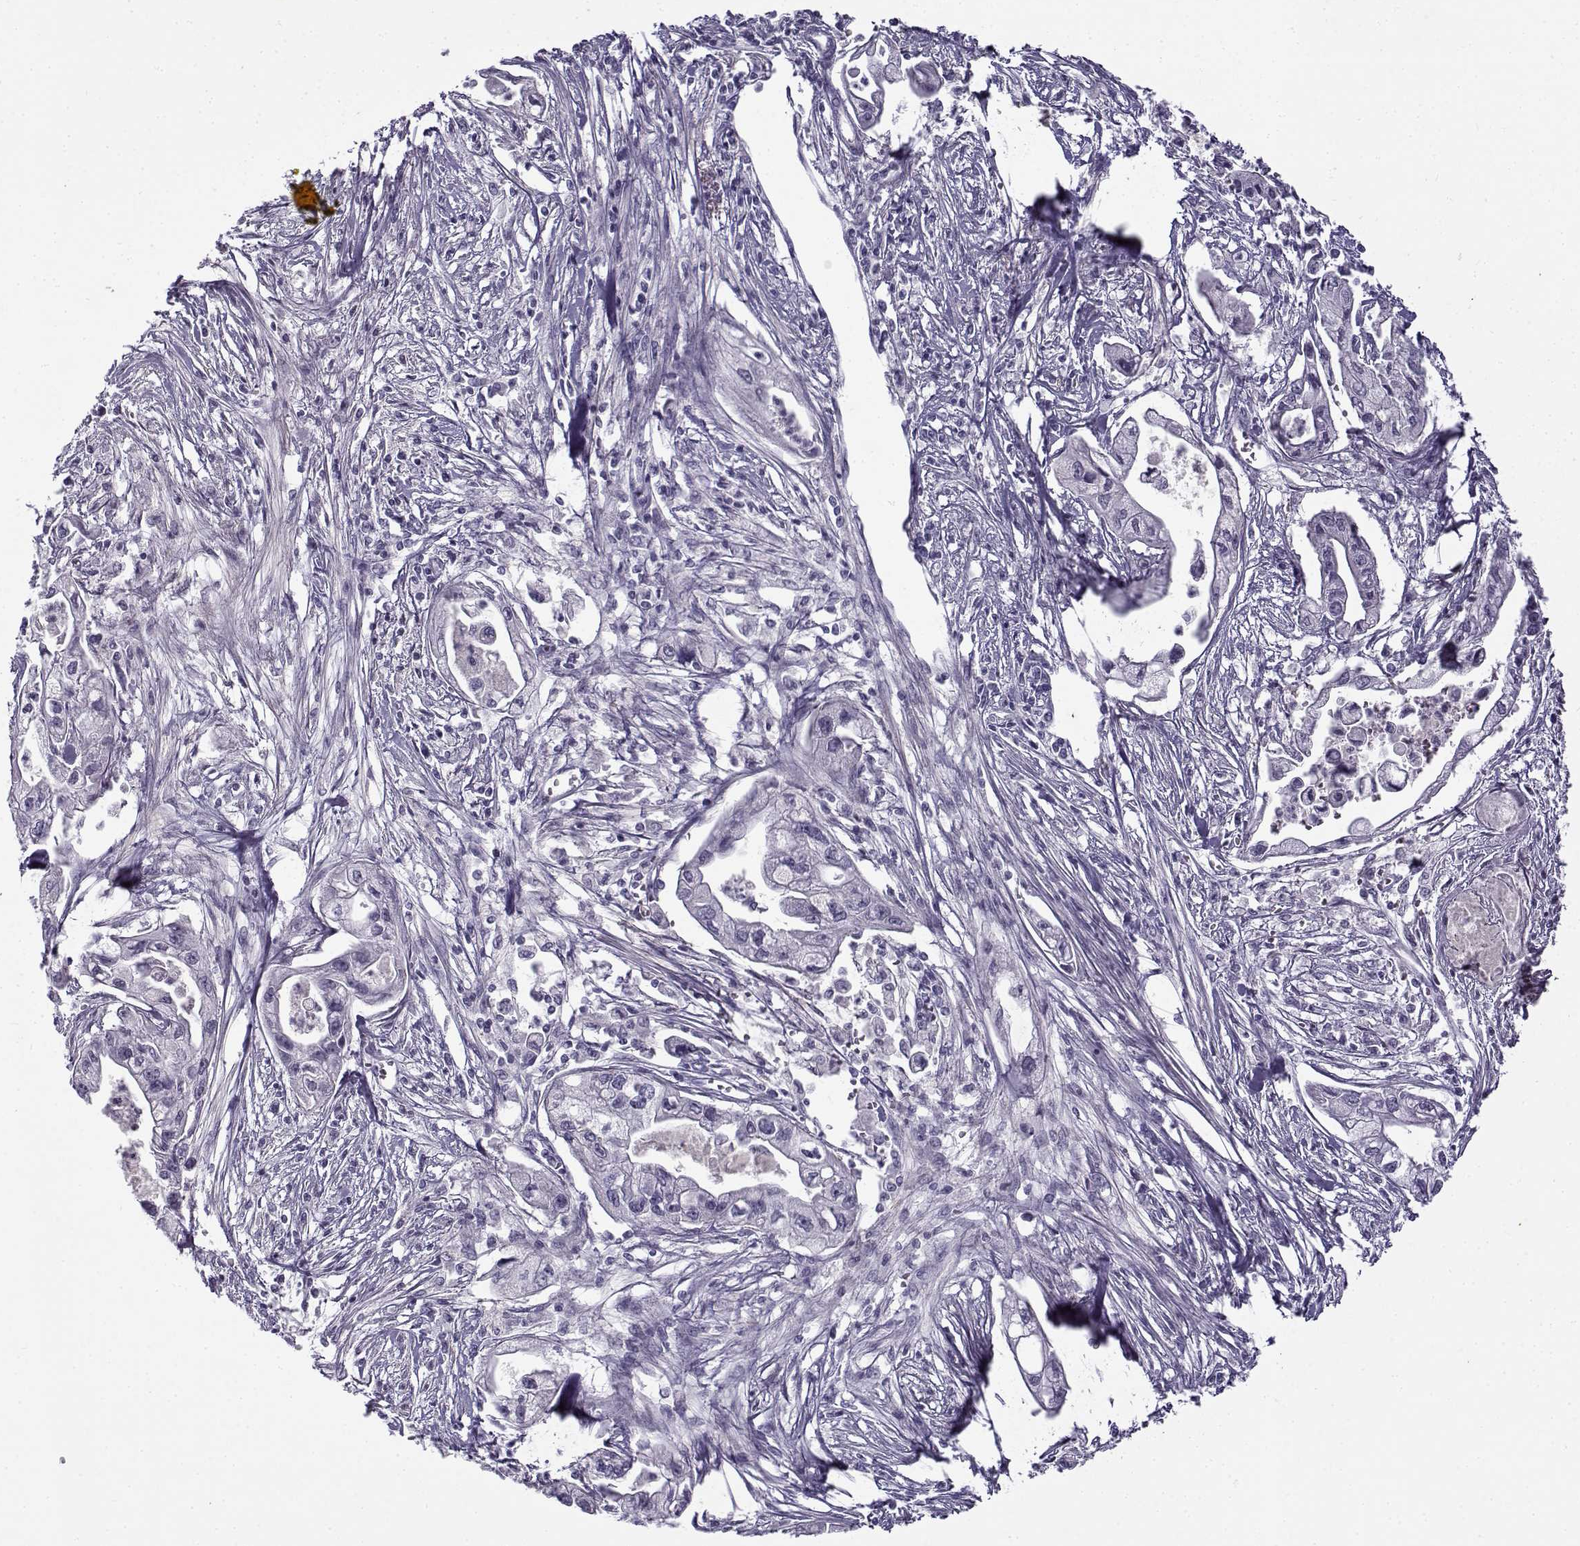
{"staining": {"intensity": "negative", "quantity": "none", "location": "none"}, "tissue": "pancreatic cancer", "cell_type": "Tumor cells", "image_type": "cancer", "snomed": [{"axis": "morphology", "description": "Adenocarcinoma, NOS"}, {"axis": "topography", "description": "Pancreas"}], "caption": "Pancreatic cancer was stained to show a protein in brown. There is no significant positivity in tumor cells. (DAB IHC, high magnification).", "gene": "GTSF1L", "patient": {"sex": "male", "age": 70}}